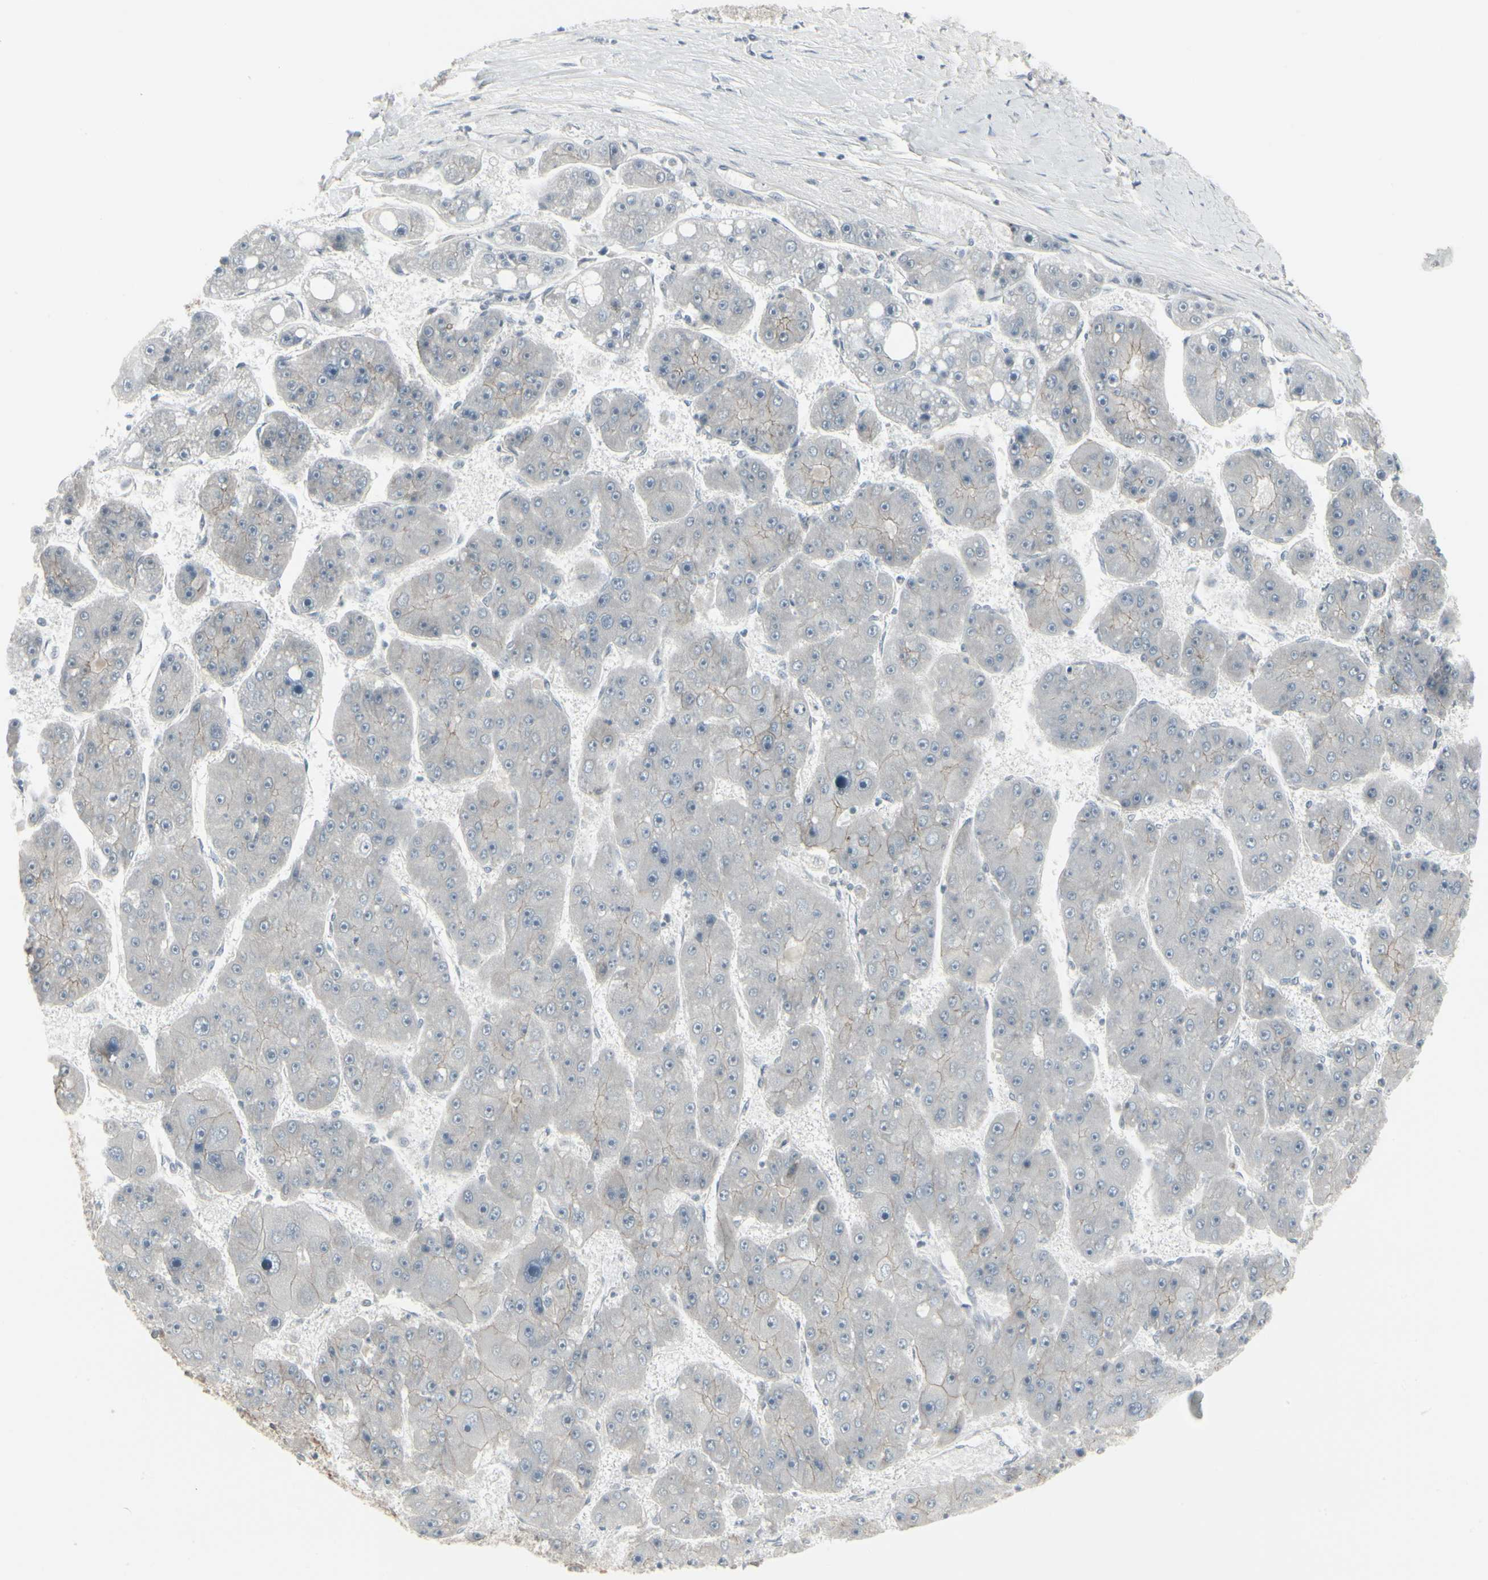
{"staining": {"intensity": "weak", "quantity": "25%-75%", "location": "cytoplasmic/membranous"}, "tissue": "liver cancer", "cell_type": "Tumor cells", "image_type": "cancer", "snomed": [{"axis": "morphology", "description": "Carcinoma, Hepatocellular, NOS"}, {"axis": "topography", "description": "Liver"}], "caption": "Liver cancer (hepatocellular carcinoma) stained with immunohistochemistry (IHC) shows weak cytoplasmic/membranous staining in about 25%-75% of tumor cells.", "gene": "EPS15", "patient": {"sex": "female", "age": 61}}